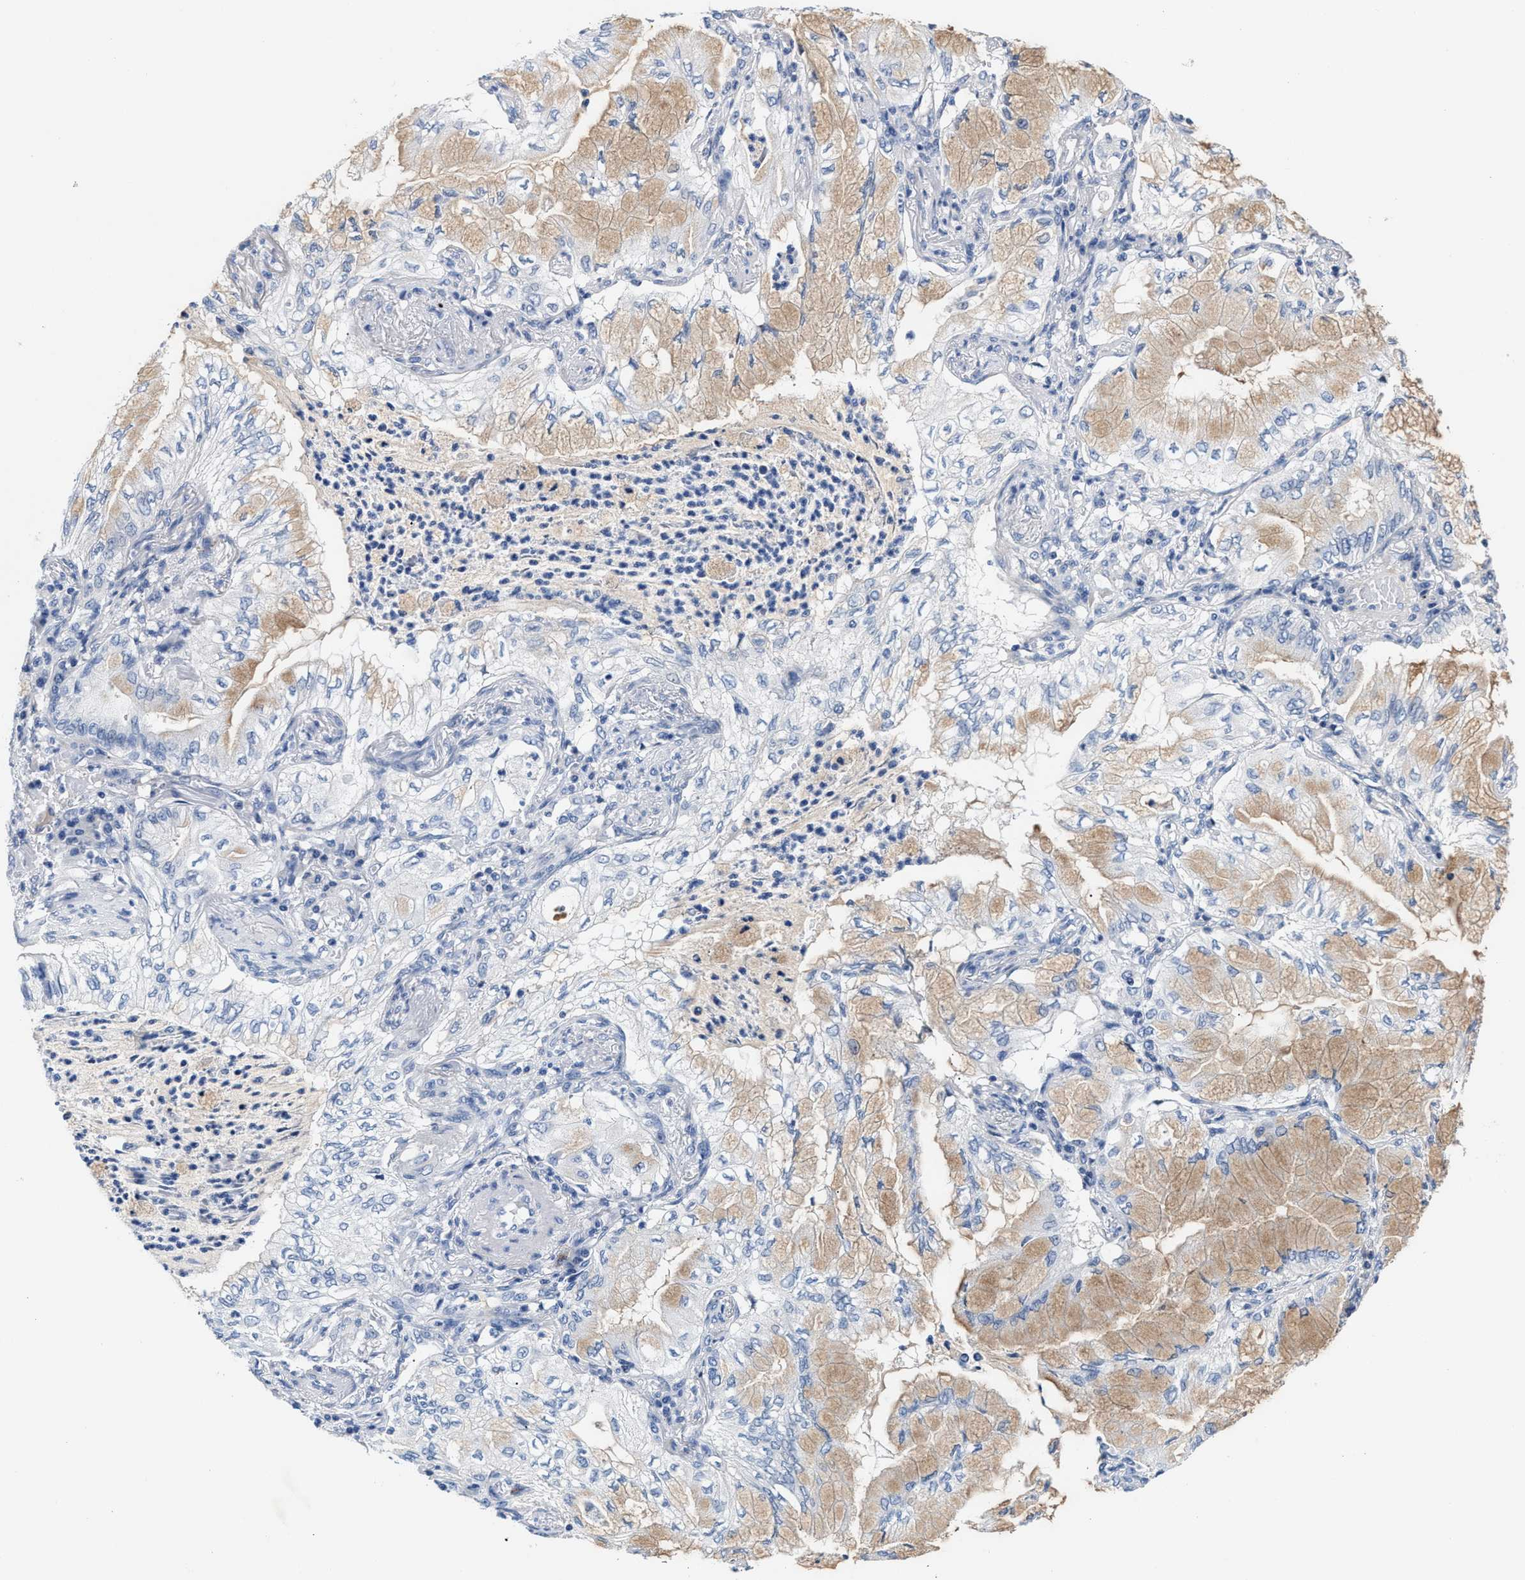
{"staining": {"intensity": "weak", "quantity": "25%-75%", "location": "cytoplasmic/membranous"}, "tissue": "lung cancer", "cell_type": "Tumor cells", "image_type": "cancer", "snomed": [{"axis": "morphology", "description": "Adenocarcinoma, NOS"}, {"axis": "topography", "description": "Lung"}], "caption": "Protein analysis of adenocarcinoma (lung) tissue demonstrates weak cytoplasmic/membranous staining in approximately 25%-75% of tumor cells. Using DAB (brown) and hematoxylin (blue) stains, captured at high magnification using brightfield microscopy.", "gene": "ACTL7B", "patient": {"sex": "female", "age": 70}}